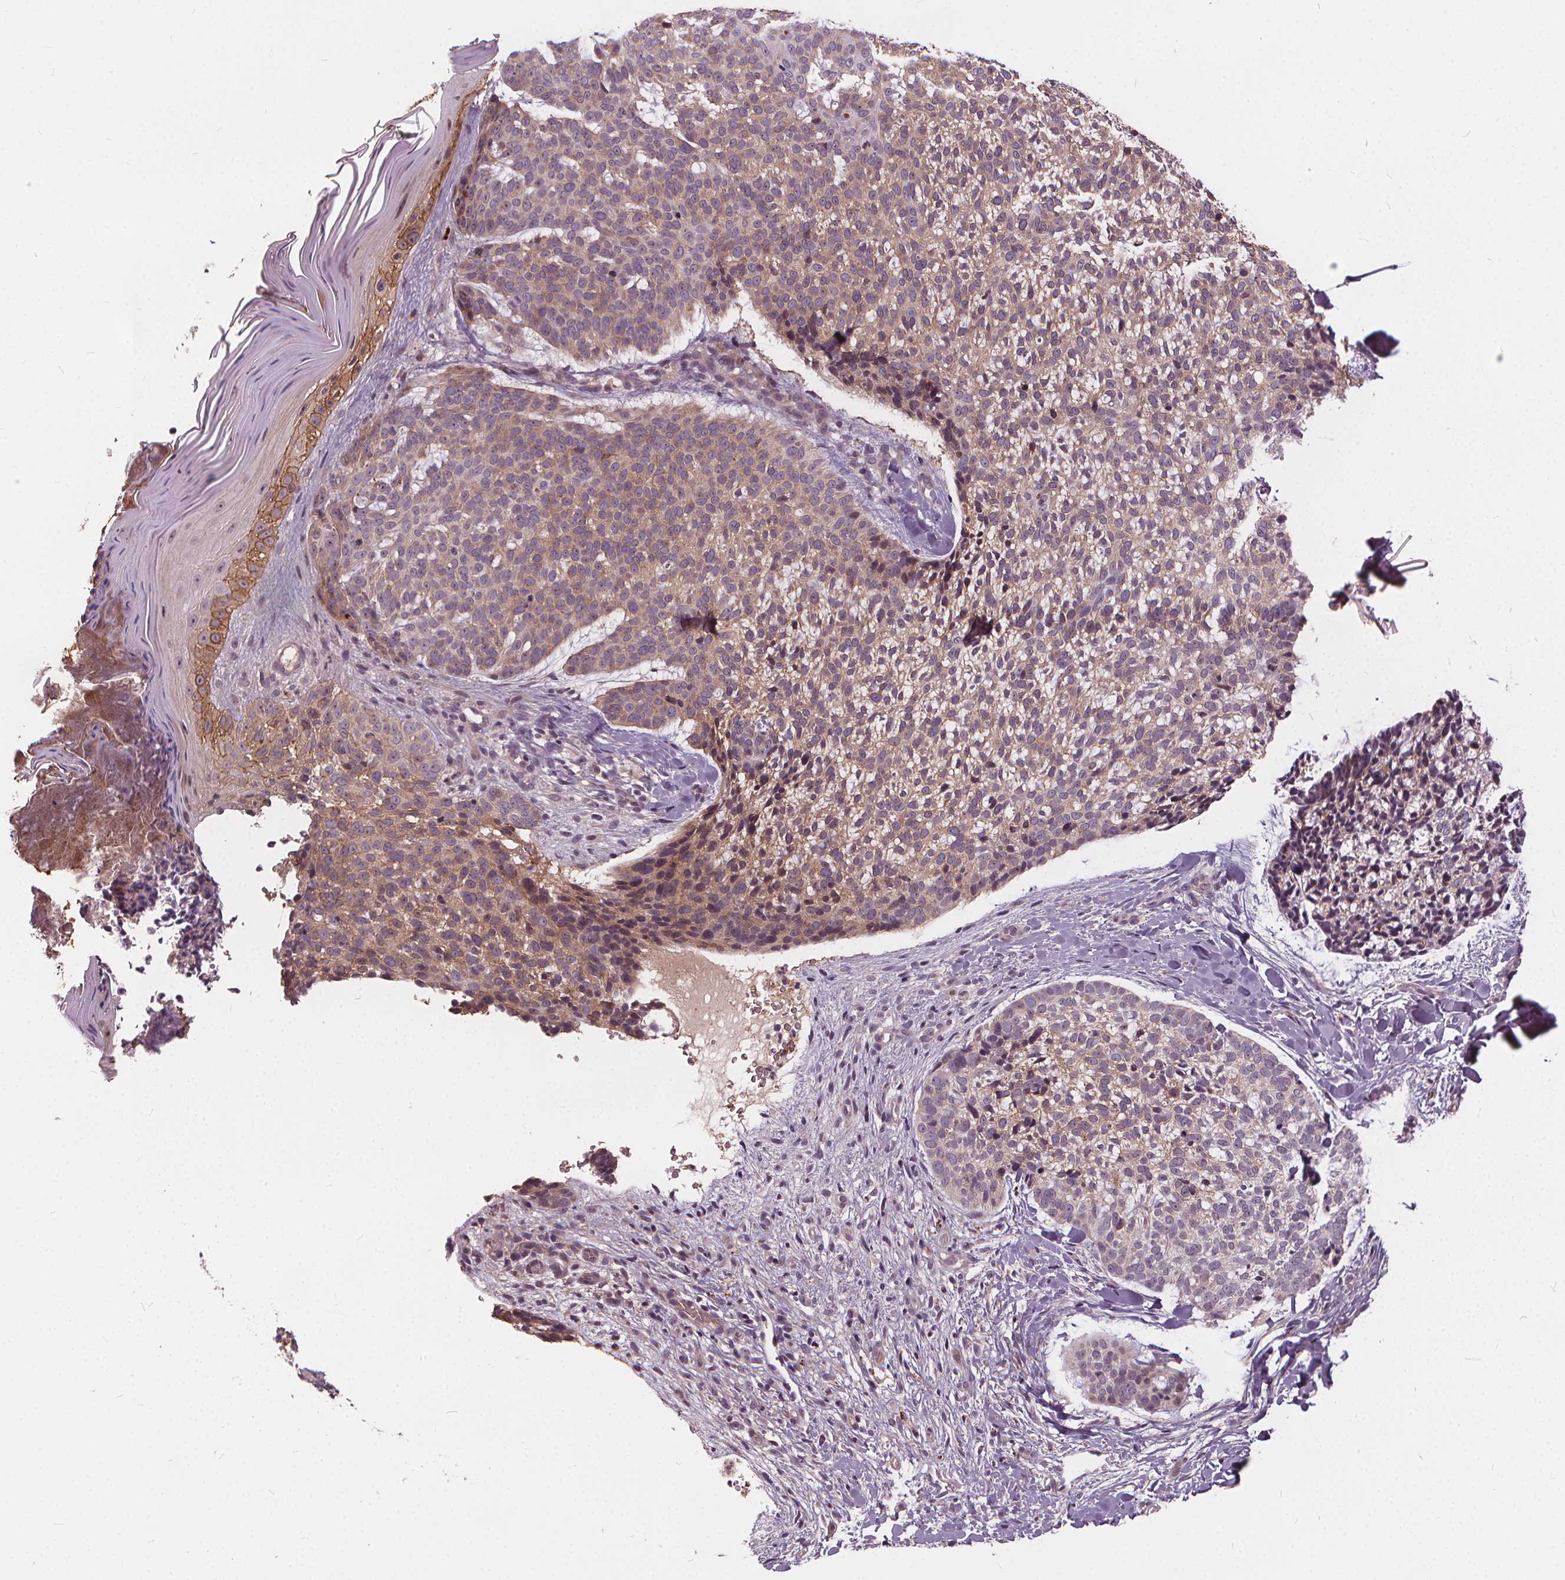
{"staining": {"intensity": "moderate", "quantity": "<25%", "location": "cytoplasmic/membranous"}, "tissue": "skin cancer", "cell_type": "Tumor cells", "image_type": "cancer", "snomed": [{"axis": "morphology", "description": "Basal cell carcinoma"}, {"axis": "topography", "description": "Skin"}], "caption": "The histopathology image demonstrates a brown stain indicating the presence of a protein in the cytoplasmic/membranous of tumor cells in skin cancer.", "gene": "IPO13", "patient": {"sex": "male", "age": 64}}